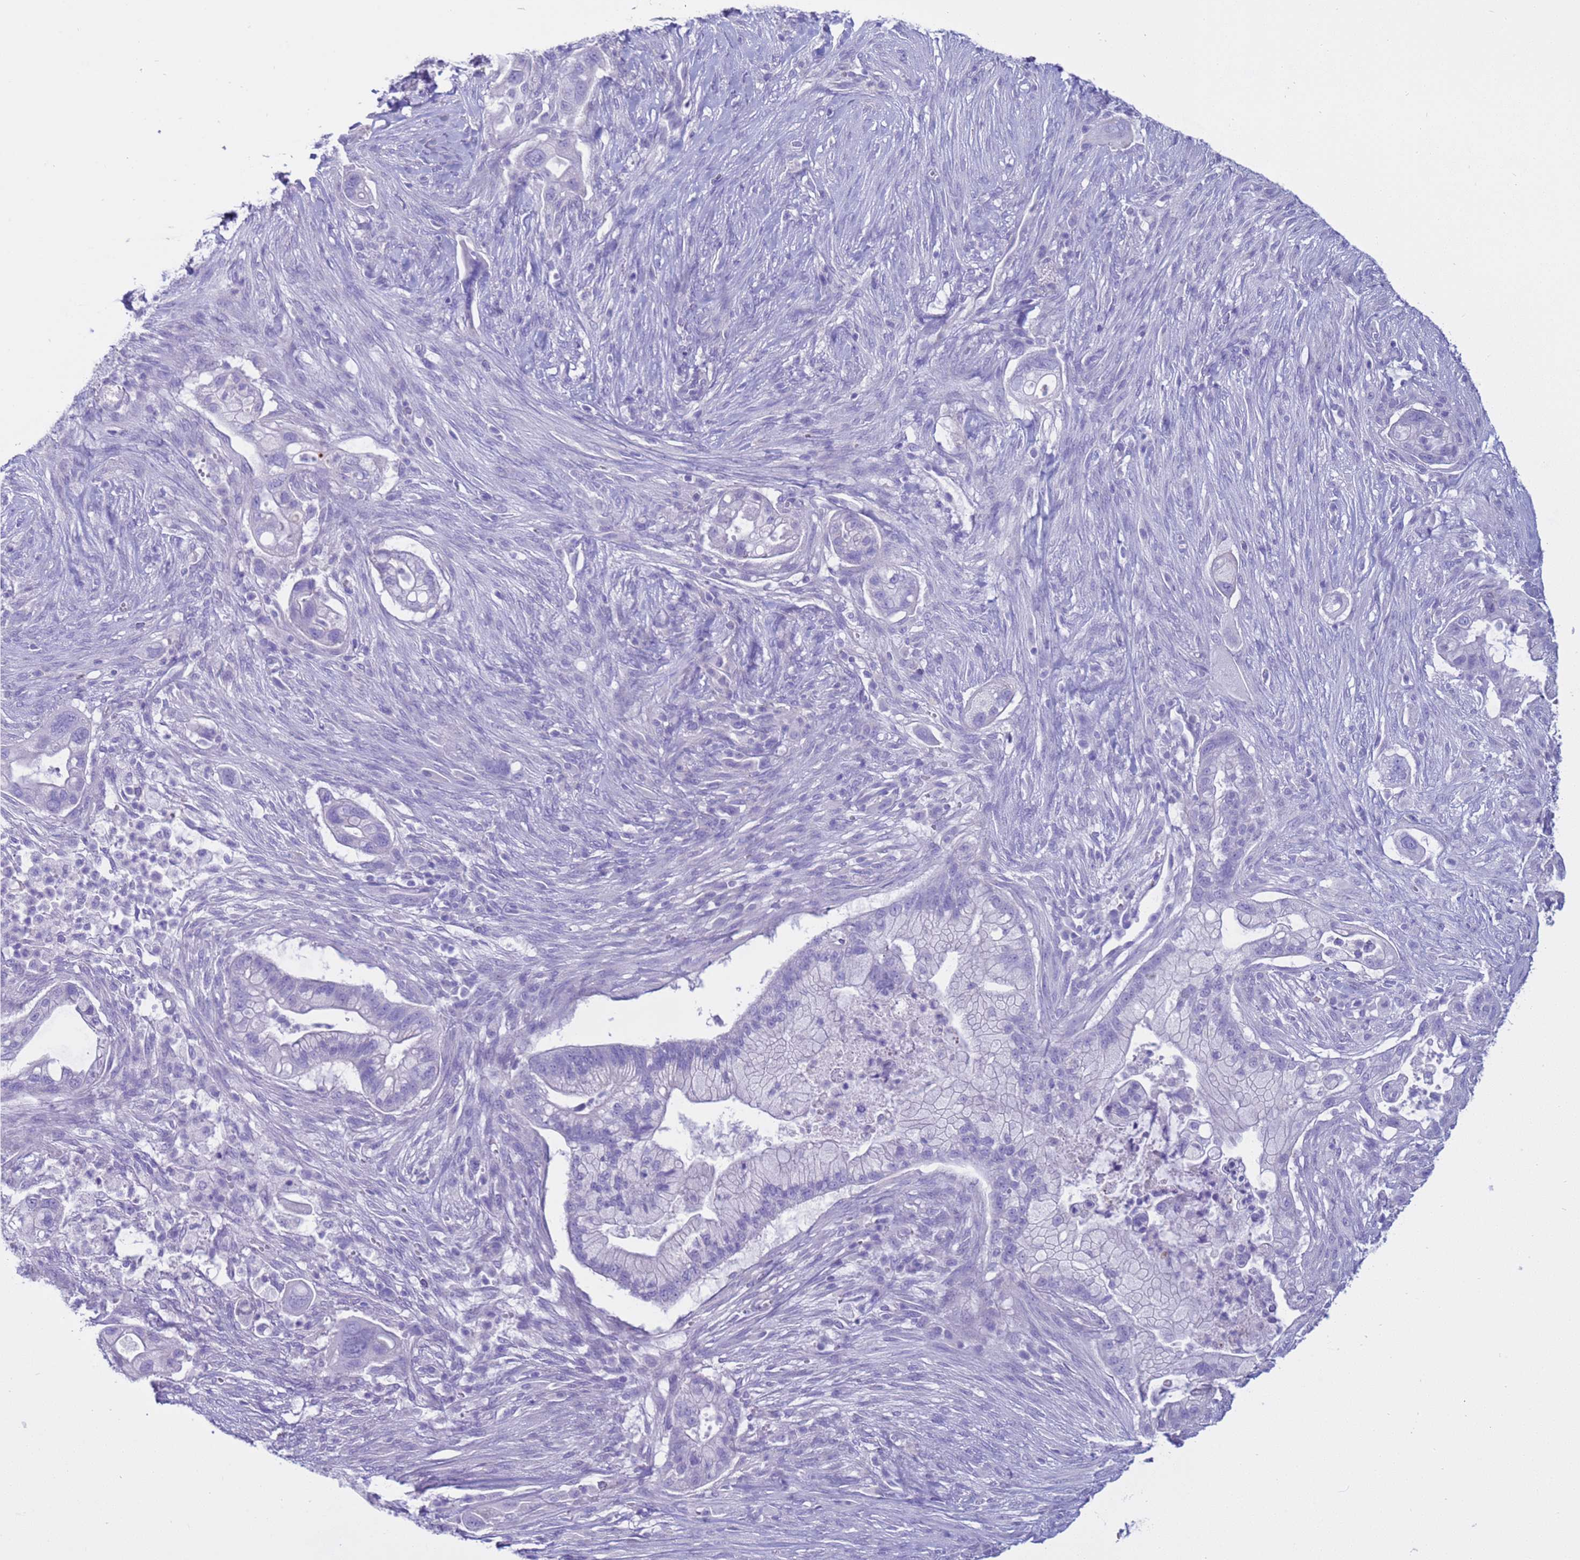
{"staining": {"intensity": "negative", "quantity": "none", "location": "none"}, "tissue": "pancreatic cancer", "cell_type": "Tumor cells", "image_type": "cancer", "snomed": [{"axis": "morphology", "description": "Adenocarcinoma, NOS"}, {"axis": "topography", "description": "Pancreas"}], "caption": "Micrograph shows no protein positivity in tumor cells of adenocarcinoma (pancreatic) tissue. (IHC, brightfield microscopy, high magnification).", "gene": "CST4", "patient": {"sex": "male", "age": 44}}